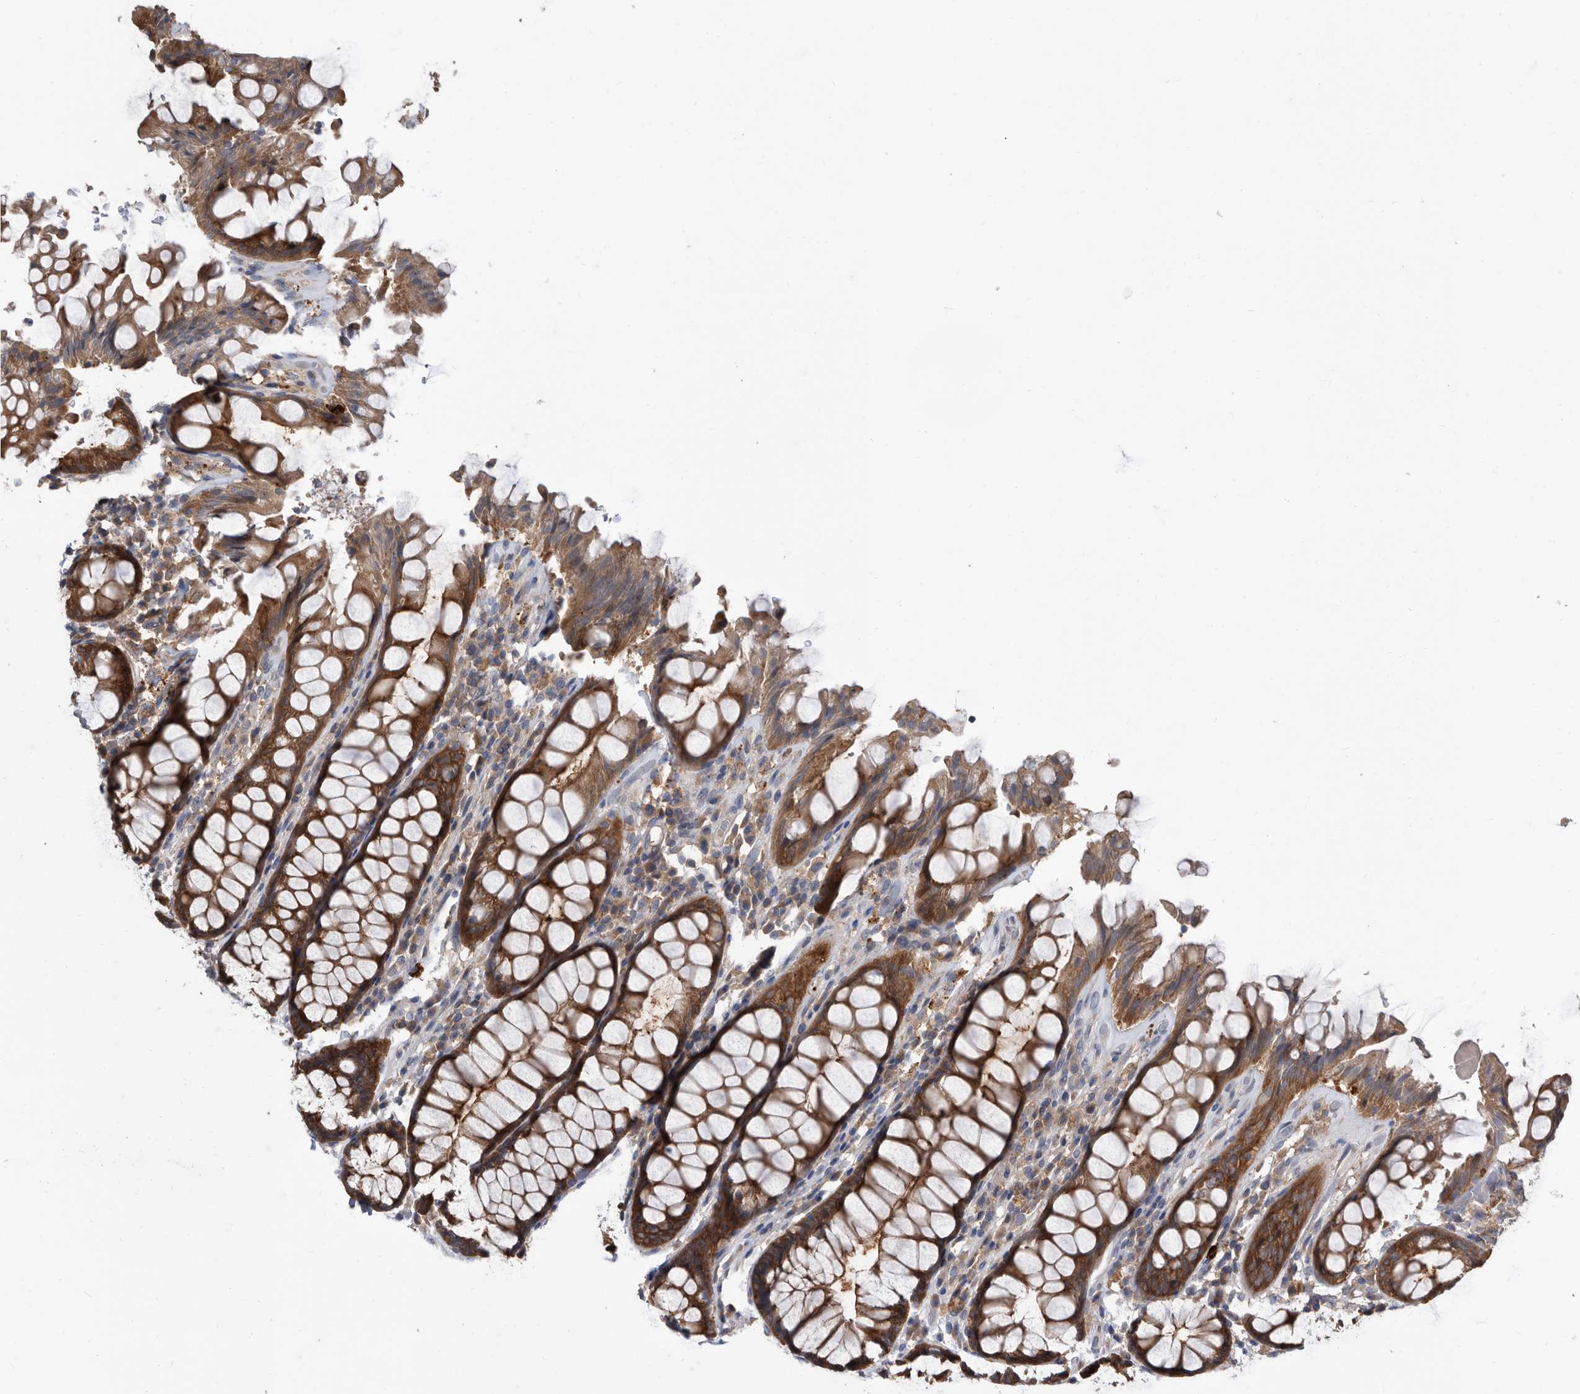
{"staining": {"intensity": "moderate", "quantity": ">75%", "location": "cytoplasmic/membranous"}, "tissue": "rectum", "cell_type": "Glandular cells", "image_type": "normal", "snomed": [{"axis": "morphology", "description": "Normal tissue, NOS"}, {"axis": "topography", "description": "Rectum"}], "caption": "The micrograph exhibits immunohistochemical staining of unremarkable rectum. There is moderate cytoplasmic/membranous positivity is seen in approximately >75% of glandular cells.", "gene": "APEH", "patient": {"sex": "male", "age": 64}}